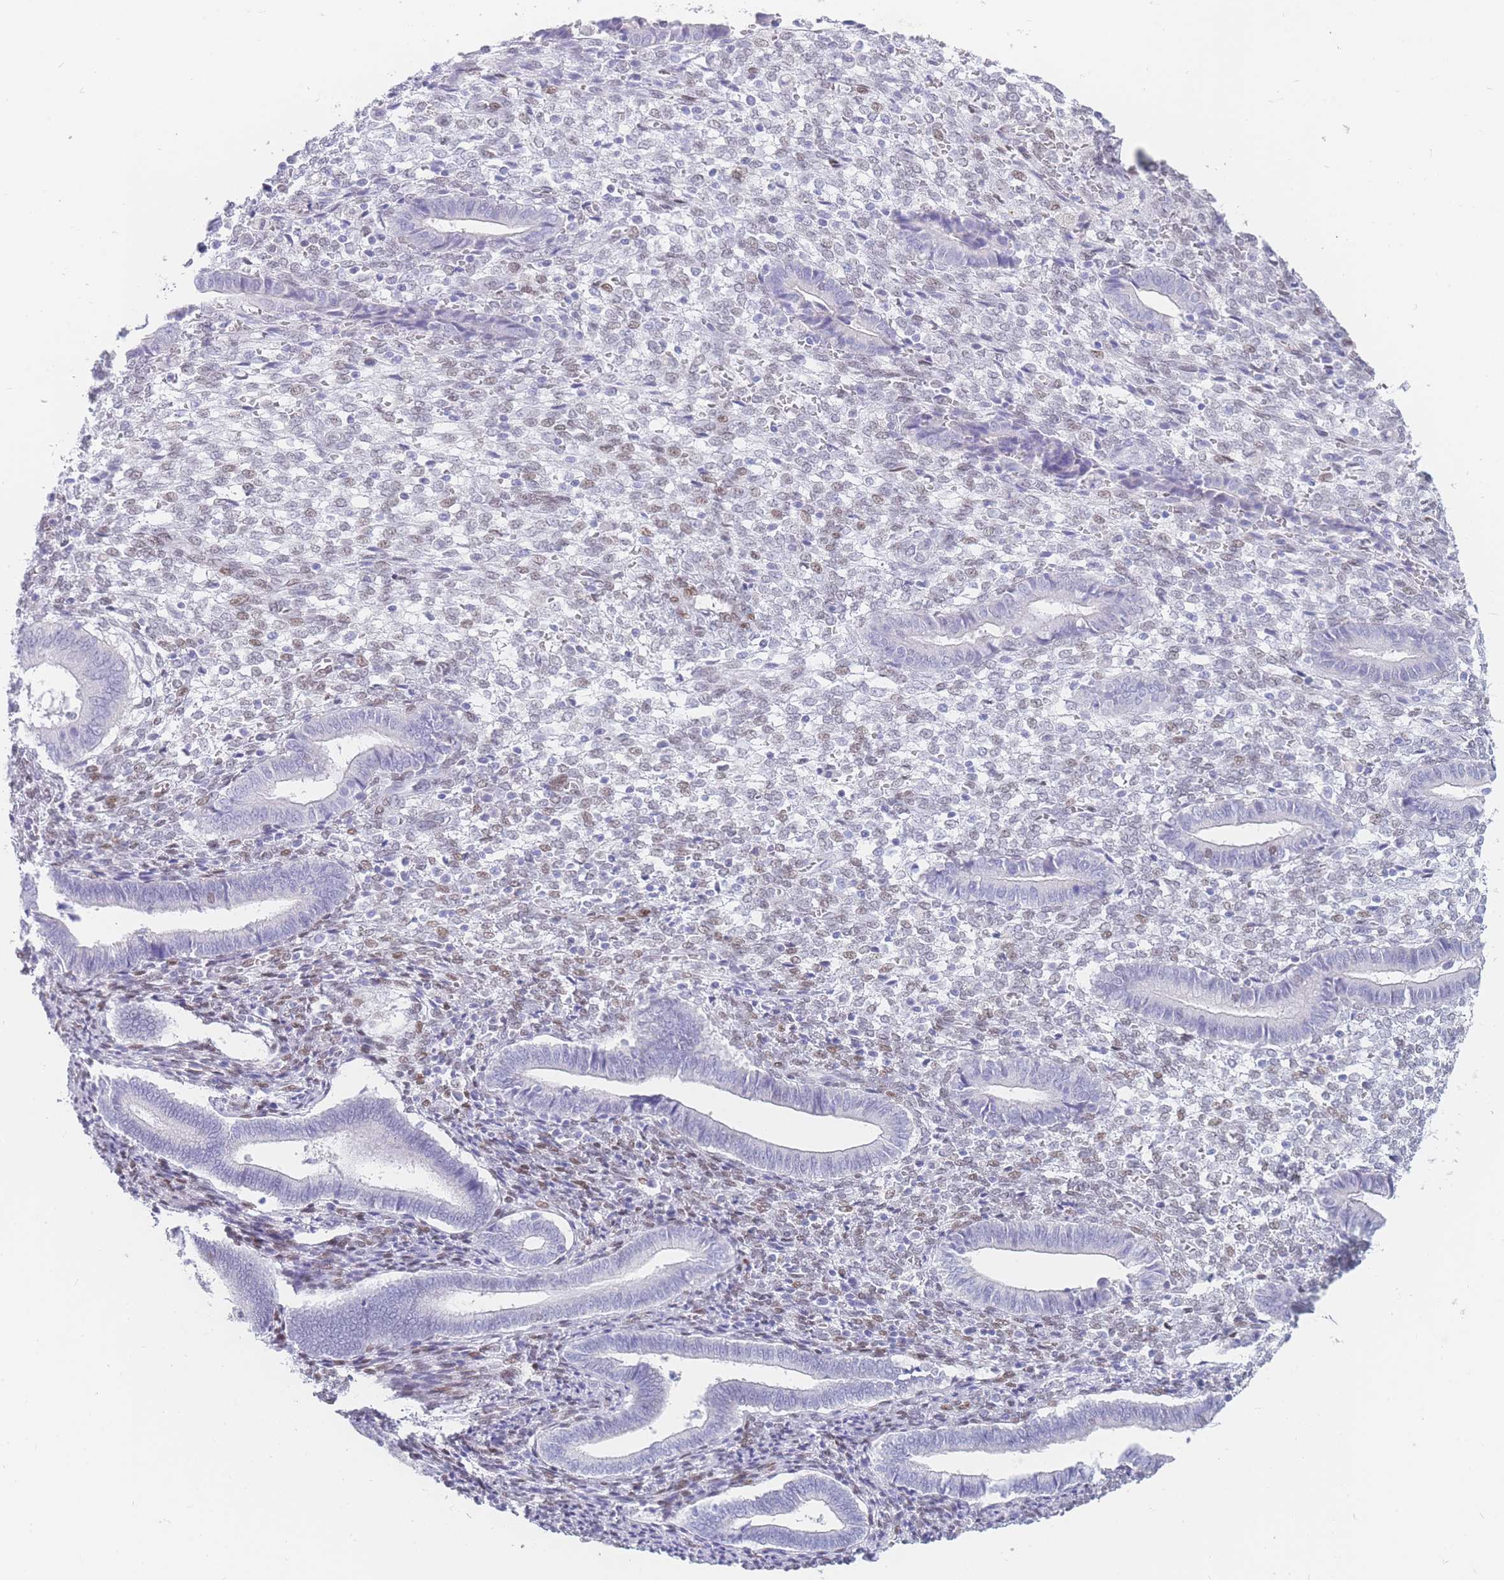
{"staining": {"intensity": "weak", "quantity": "<25%", "location": "nuclear"}, "tissue": "endometrium", "cell_type": "Cells in endometrial stroma", "image_type": "normal", "snomed": [{"axis": "morphology", "description": "Normal tissue, NOS"}, {"axis": "topography", "description": "Other"}, {"axis": "topography", "description": "Endometrium"}], "caption": "Protein analysis of benign endometrium displays no significant expression in cells in endometrial stroma.", "gene": "PSMB5", "patient": {"sex": "female", "age": 44}}